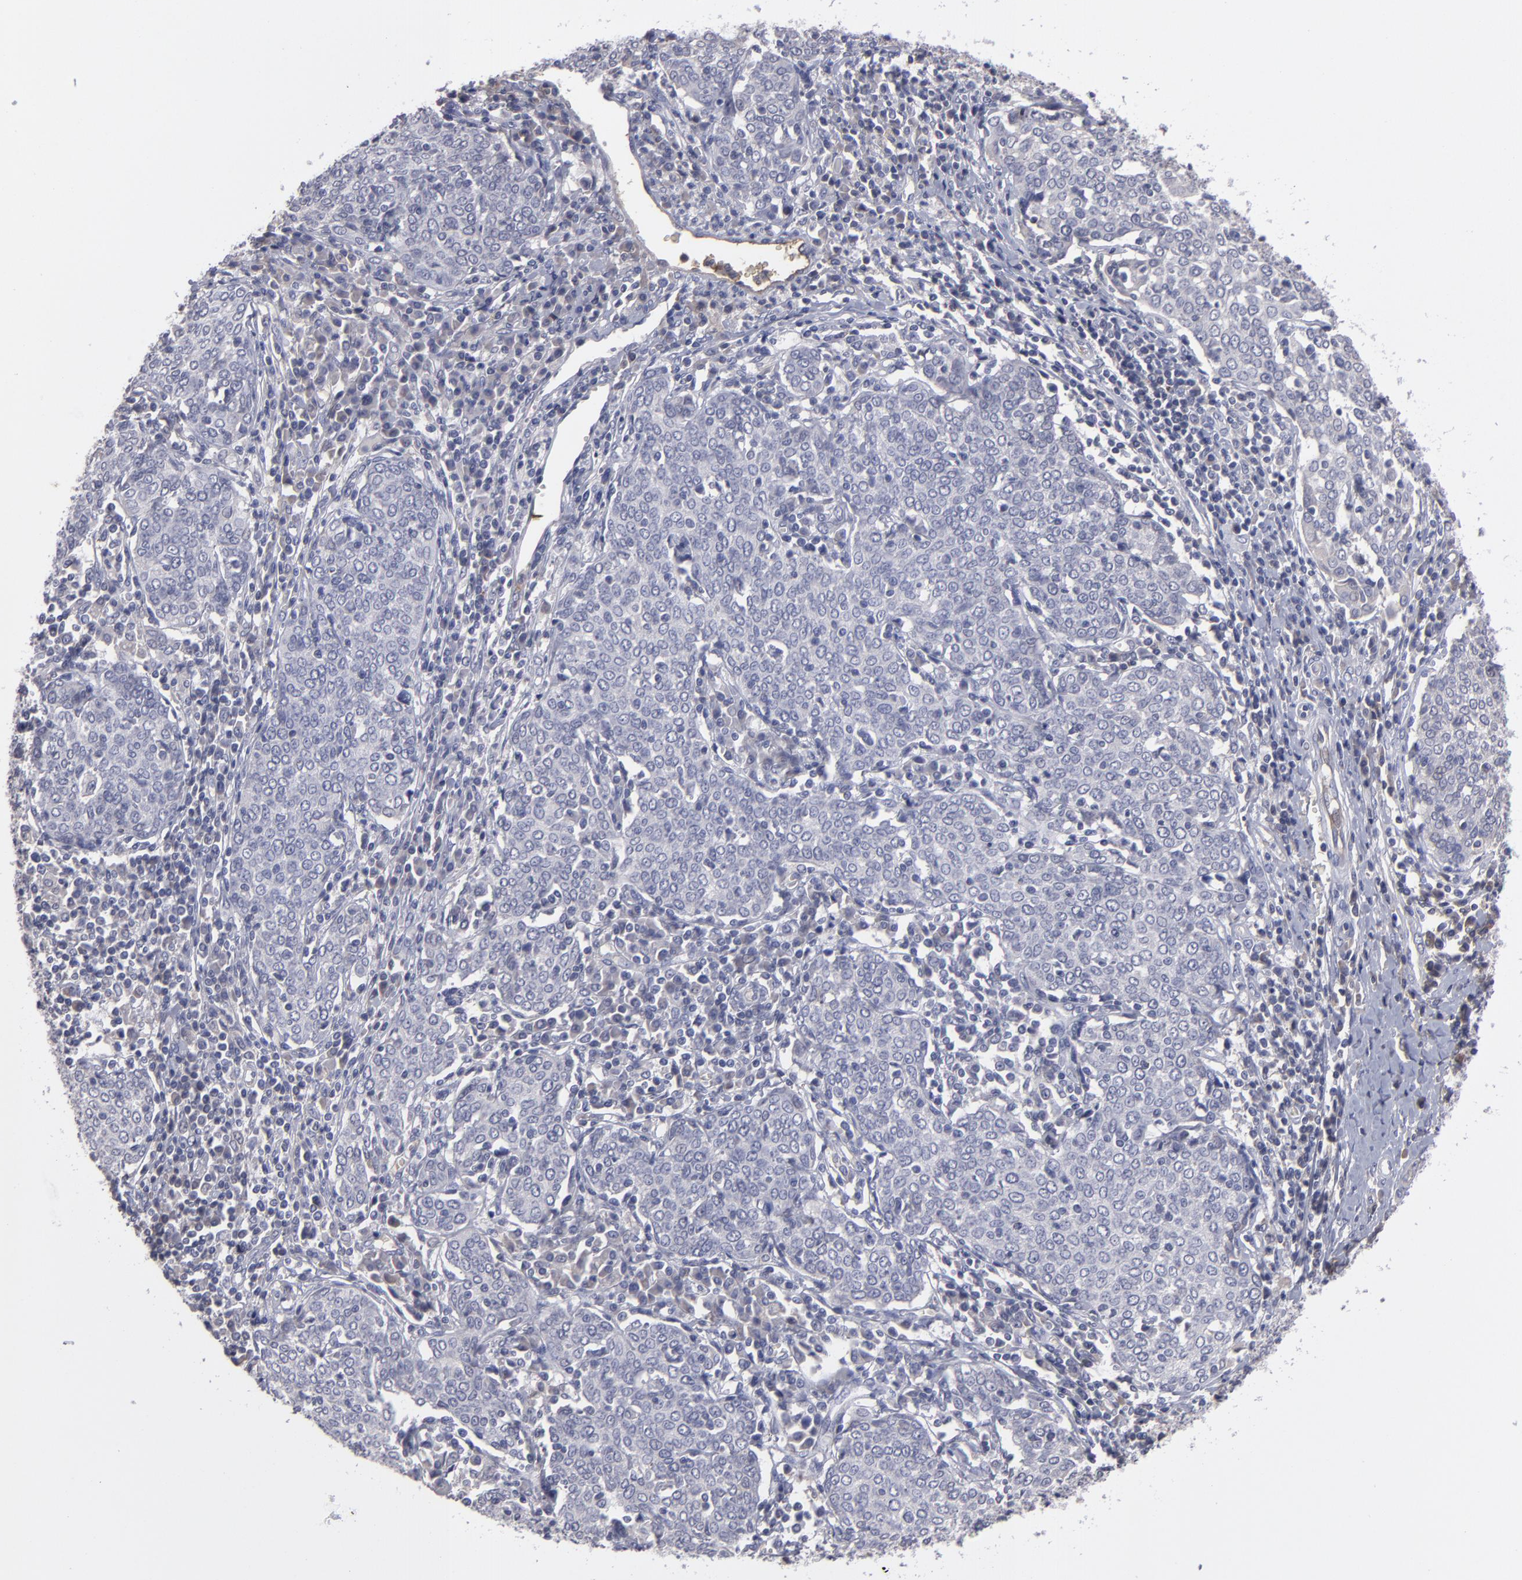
{"staining": {"intensity": "negative", "quantity": "none", "location": "none"}, "tissue": "cervical cancer", "cell_type": "Tumor cells", "image_type": "cancer", "snomed": [{"axis": "morphology", "description": "Squamous cell carcinoma, NOS"}, {"axis": "topography", "description": "Cervix"}], "caption": "This is an immunohistochemistry histopathology image of human cervical squamous cell carcinoma. There is no staining in tumor cells.", "gene": "ITIH4", "patient": {"sex": "female", "age": 40}}